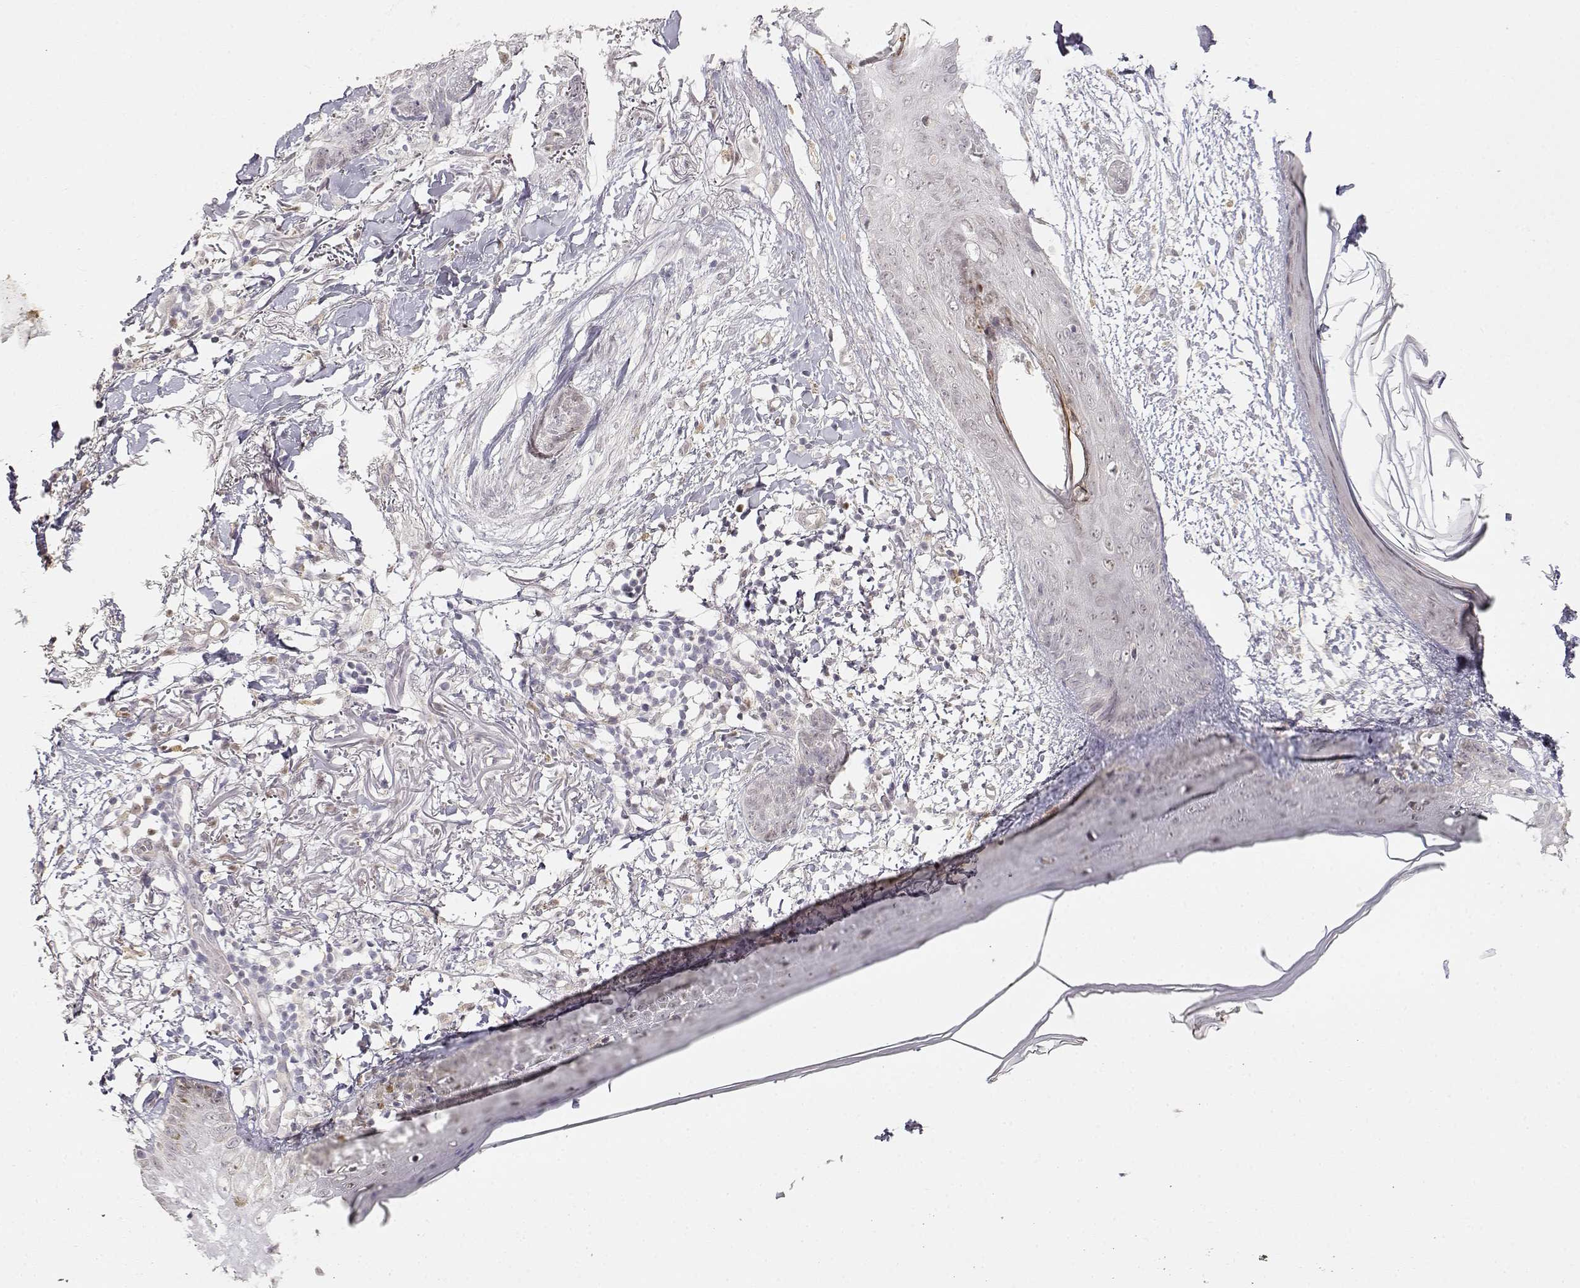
{"staining": {"intensity": "weak", "quantity": "<25%", "location": "cytoplasmic/membranous"}, "tissue": "skin cancer", "cell_type": "Tumor cells", "image_type": "cancer", "snomed": [{"axis": "morphology", "description": "Normal tissue, NOS"}, {"axis": "morphology", "description": "Basal cell carcinoma"}, {"axis": "topography", "description": "Skin"}], "caption": "The image exhibits no significant positivity in tumor cells of skin cancer.", "gene": "EAF2", "patient": {"sex": "male", "age": 84}}